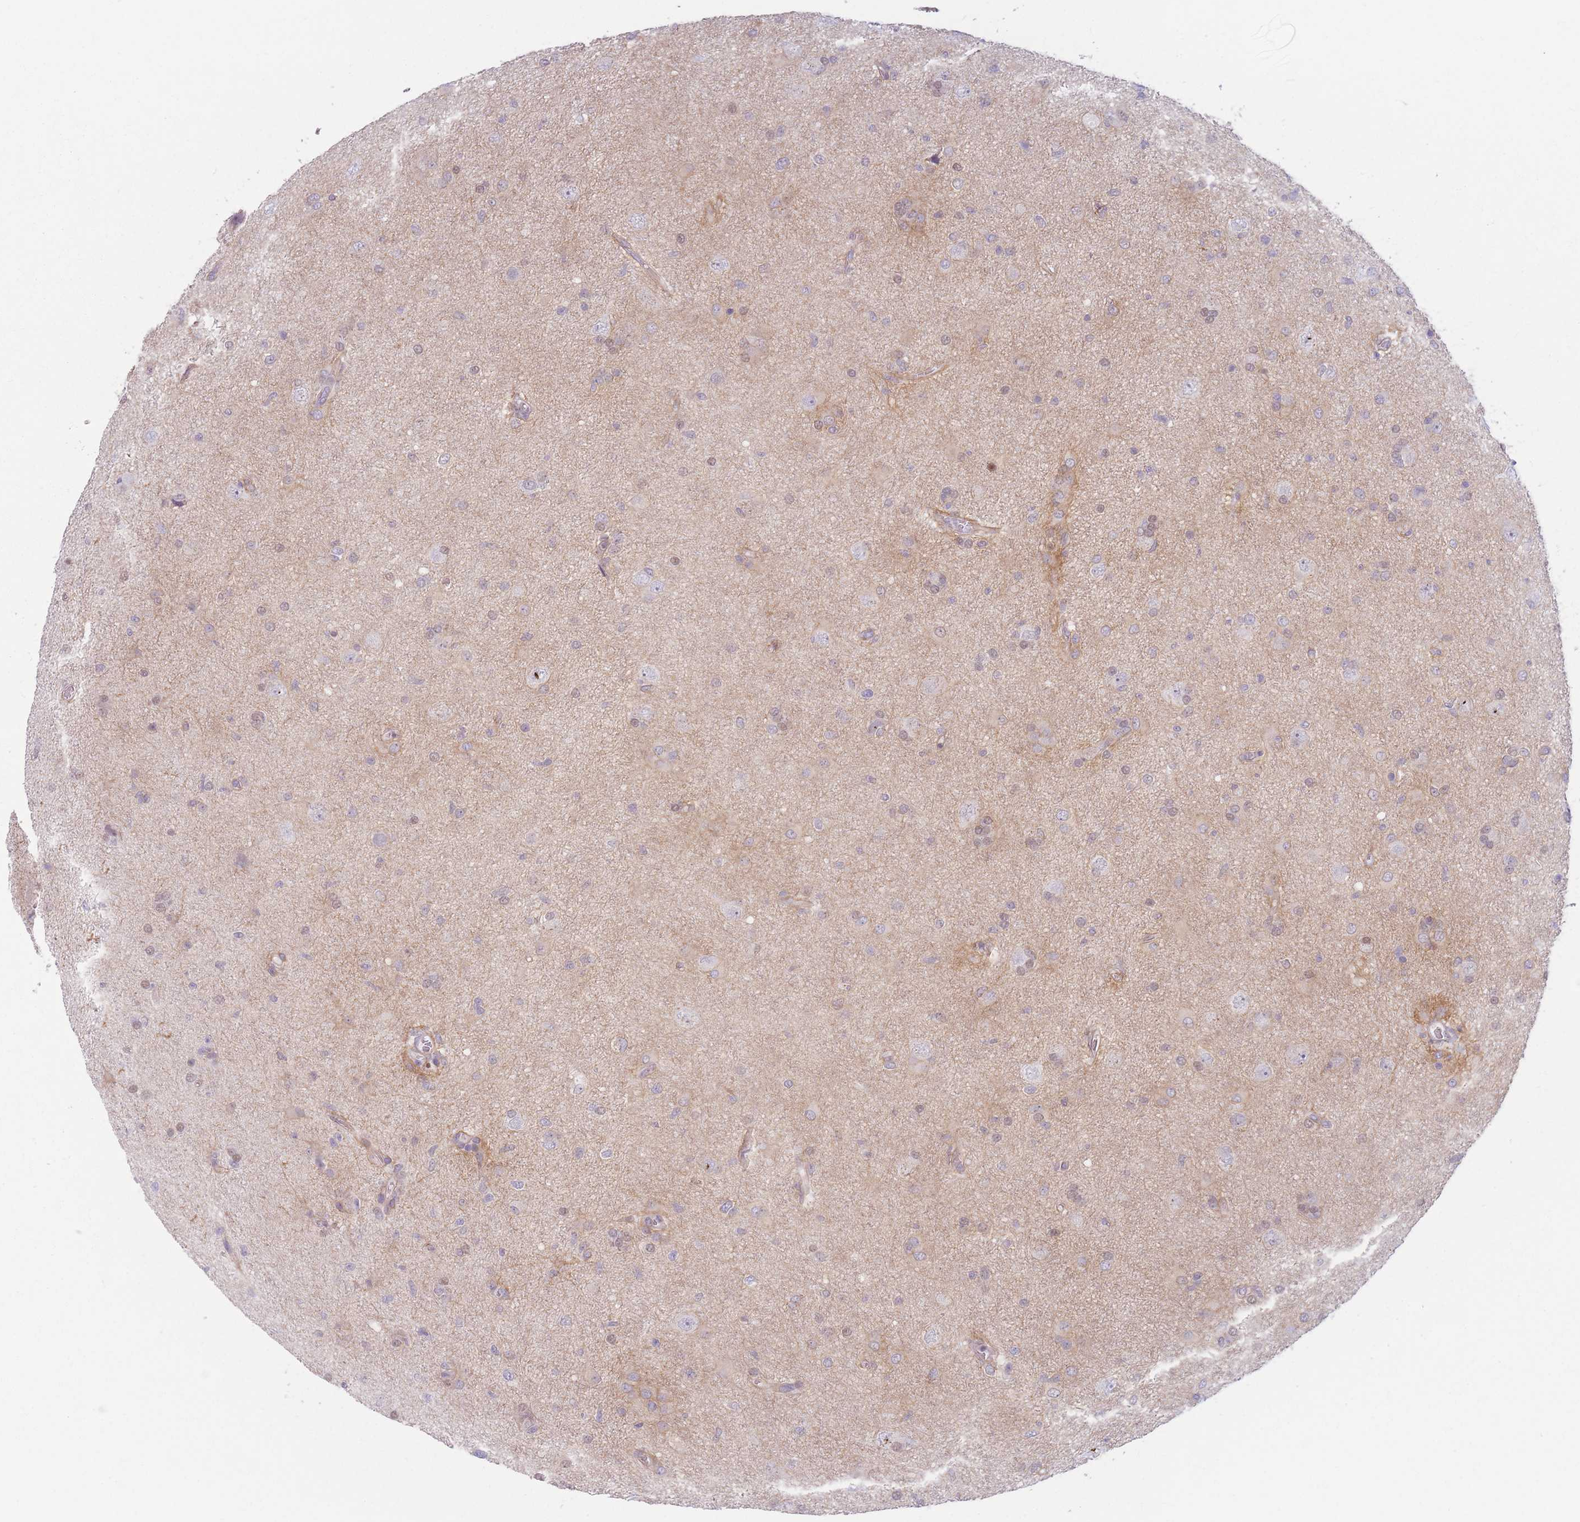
{"staining": {"intensity": "weak", "quantity": "25%-75%", "location": "cytoplasmic/membranous,nuclear"}, "tissue": "glioma", "cell_type": "Tumor cells", "image_type": "cancer", "snomed": [{"axis": "morphology", "description": "Glioma, malignant, High grade"}, {"axis": "topography", "description": "Brain"}], "caption": "High-magnification brightfield microscopy of glioma stained with DAB (brown) and counterstained with hematoxylin (blue). tumor cells exhibit weak cytoplasmic/membranous and nuclear staining is seen in about25%-75% of cells. The protein of interest is shown in brown color, while the nuclei are stained blue.", "gene": "ZNF439", "patient": {"sex": "female", "age": 57}}